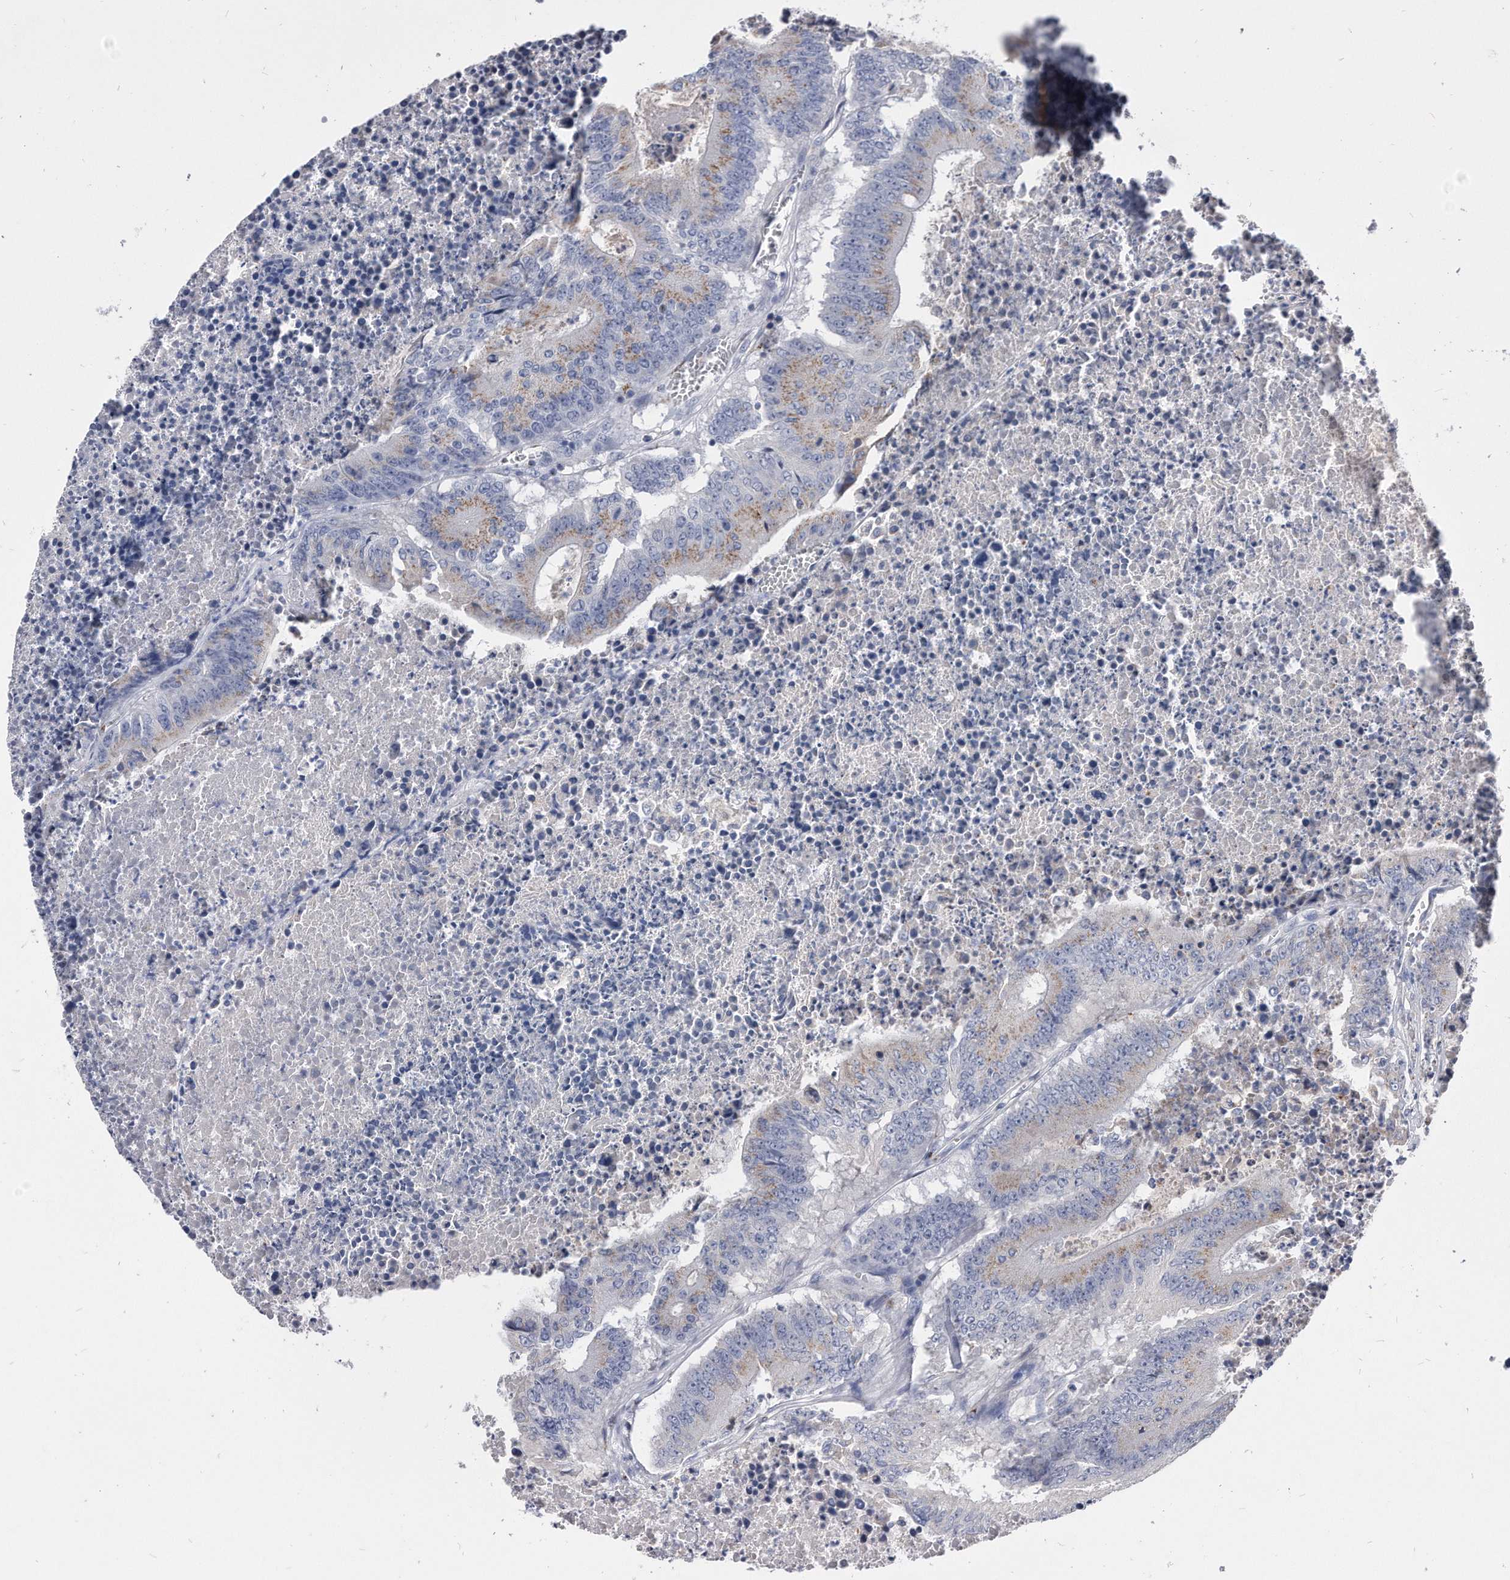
{"staining": {"intensity": "weak", "quantity": "25%-75%", "location": "cytoplasmic/membranous"}, "tissue": "colorectal cancer", "cell_type": "Tumor cells", "image_type": "cancer", "snomed": [{"axis": "morphology", "description": "Adenocarcinoma, NOS"}, {"axis": "topography", "description": "Colon"}], "caption": "Colorectal adenocarcinoma stained for a protein shows weak cytoplasmic/membranous positivity in tumor cells.", "gene": "MGAT4A", "patient": {"sex": "male", "age": 87}}